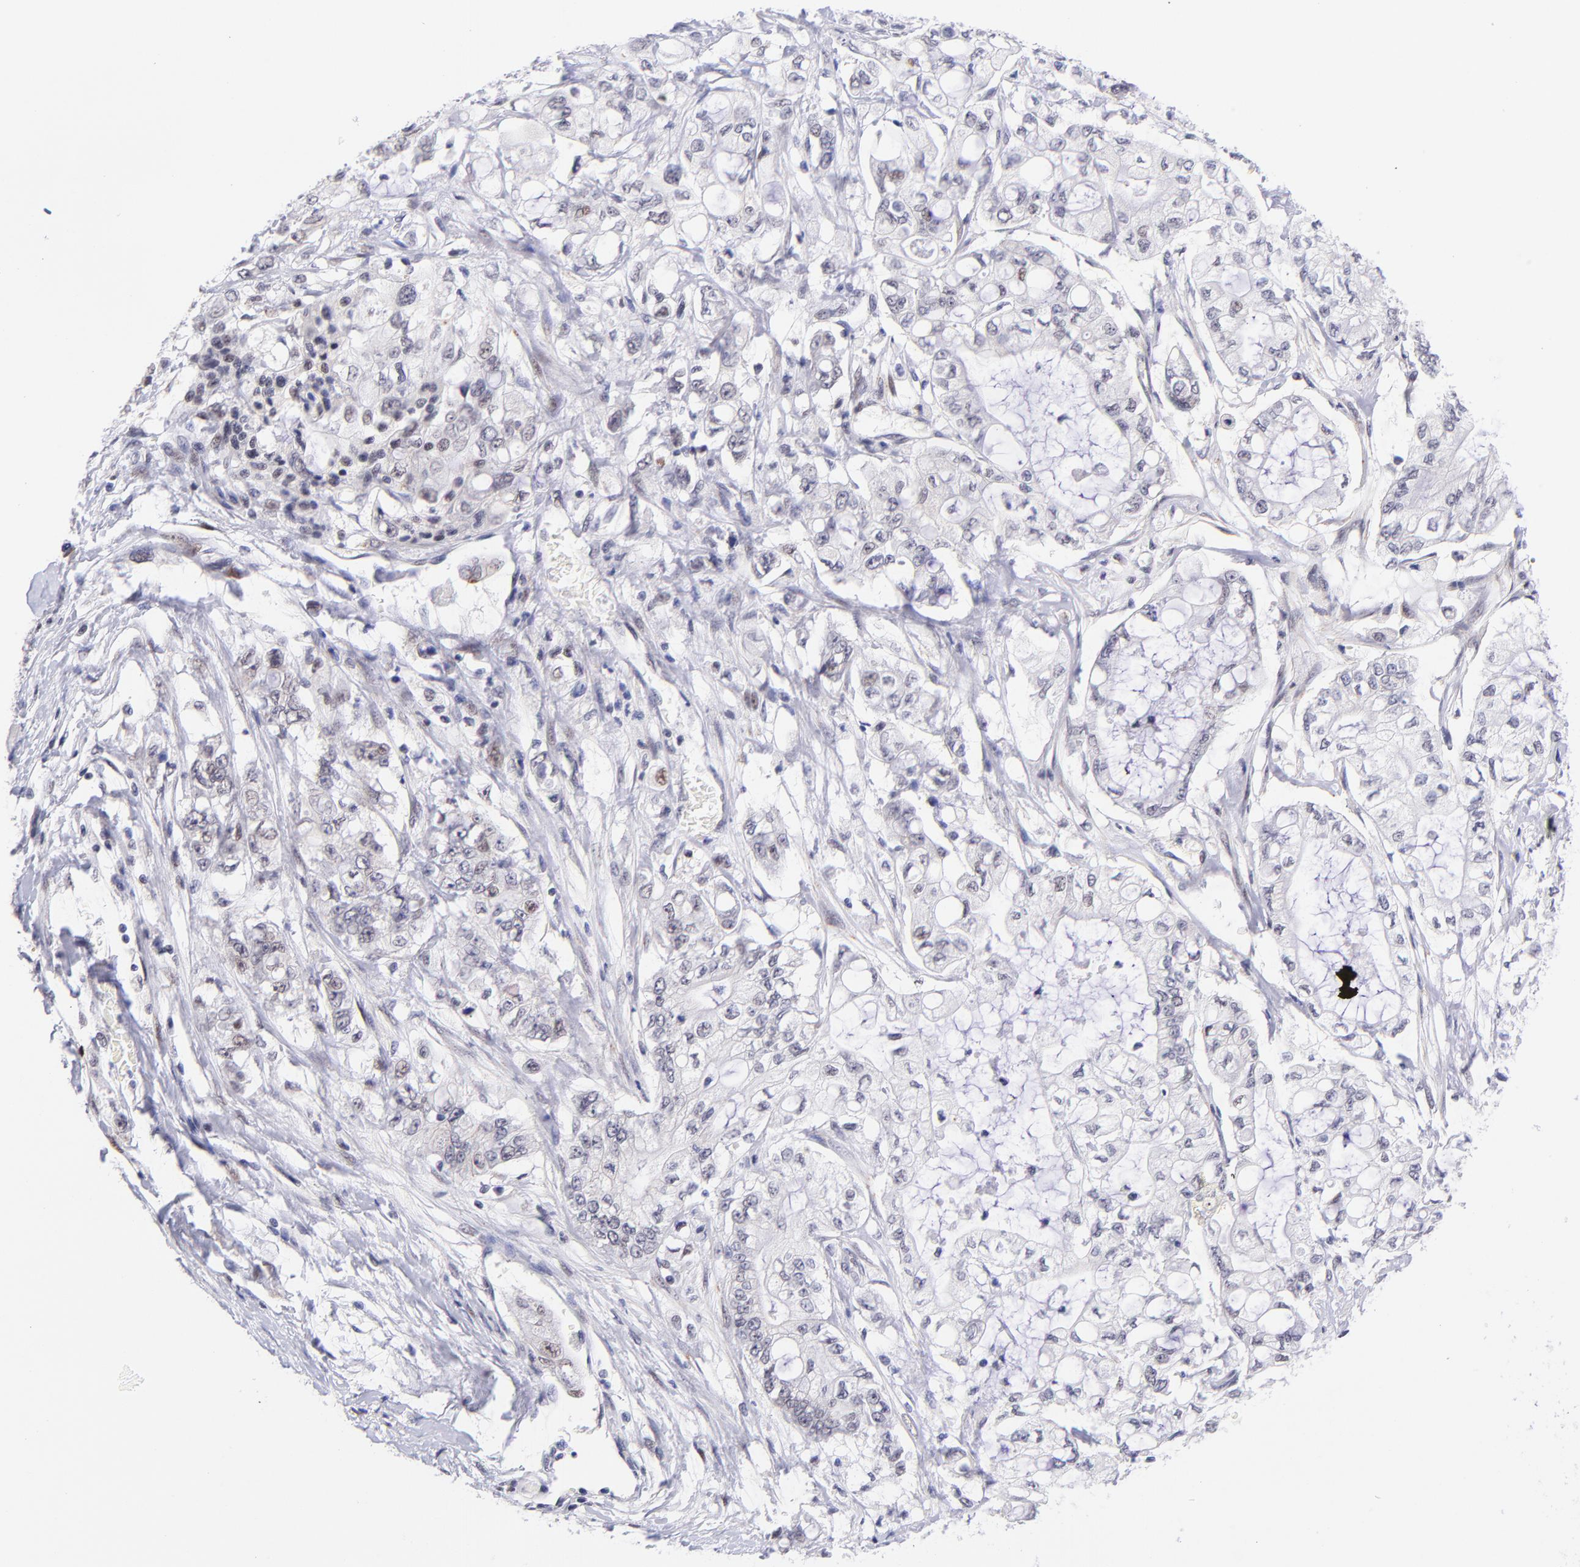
{"staining": {"intensity": "weak", "quantity": "<25%", "location": "nuclear"}, "tissue": "pancreatic cancer", "cell_type": "Tumor cells", "image_type": "cancer", "snomed": [{"axis": "morphology", "description": "Adenocarcinoma, NOS"}, {"axis": "topography", "description": "Pancreas"}], "caption": "The image displays no significant expression in tumor cells of pancreatic adenocarcinoma.", "gene": "SOX6", "patient": {"sex": "male", "age": 79}}